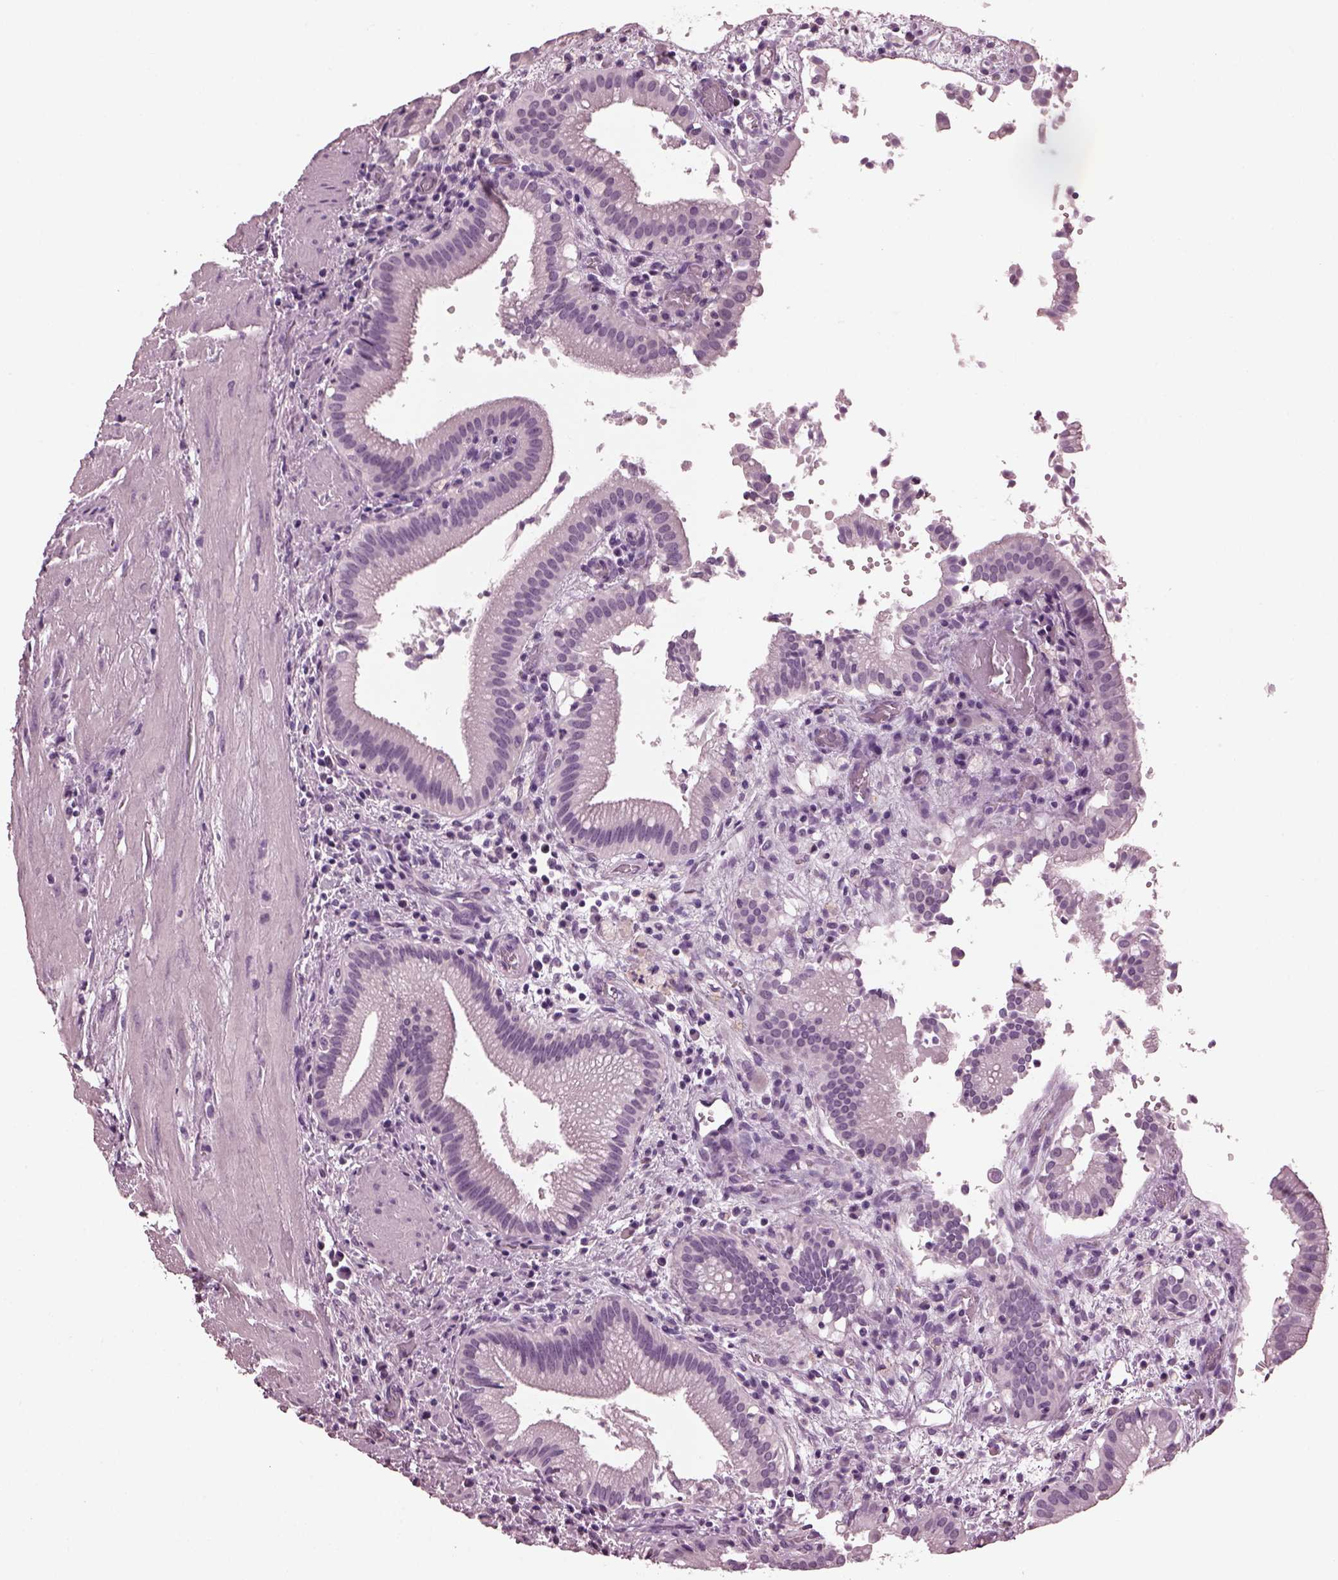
{"staining": {"intensity": "negative", "quantity": "none", "location": "none"}, "tissue": "gallbladder", "cell_type": "Glandular cells", "image_type": "normal", "snomed": [{"axis": "morphology", "description": "Normal tissue, NOS"}, {"axis": "topography", "description": "Gallbladder"}], "caption": "This is an immunohistochemistry (IHC) histopathology image of unremarkable human gallbladder. There is no expression in glandular cells.", "gene": "SLC6A17", "patient": {"sex": "male", "age": 42}}